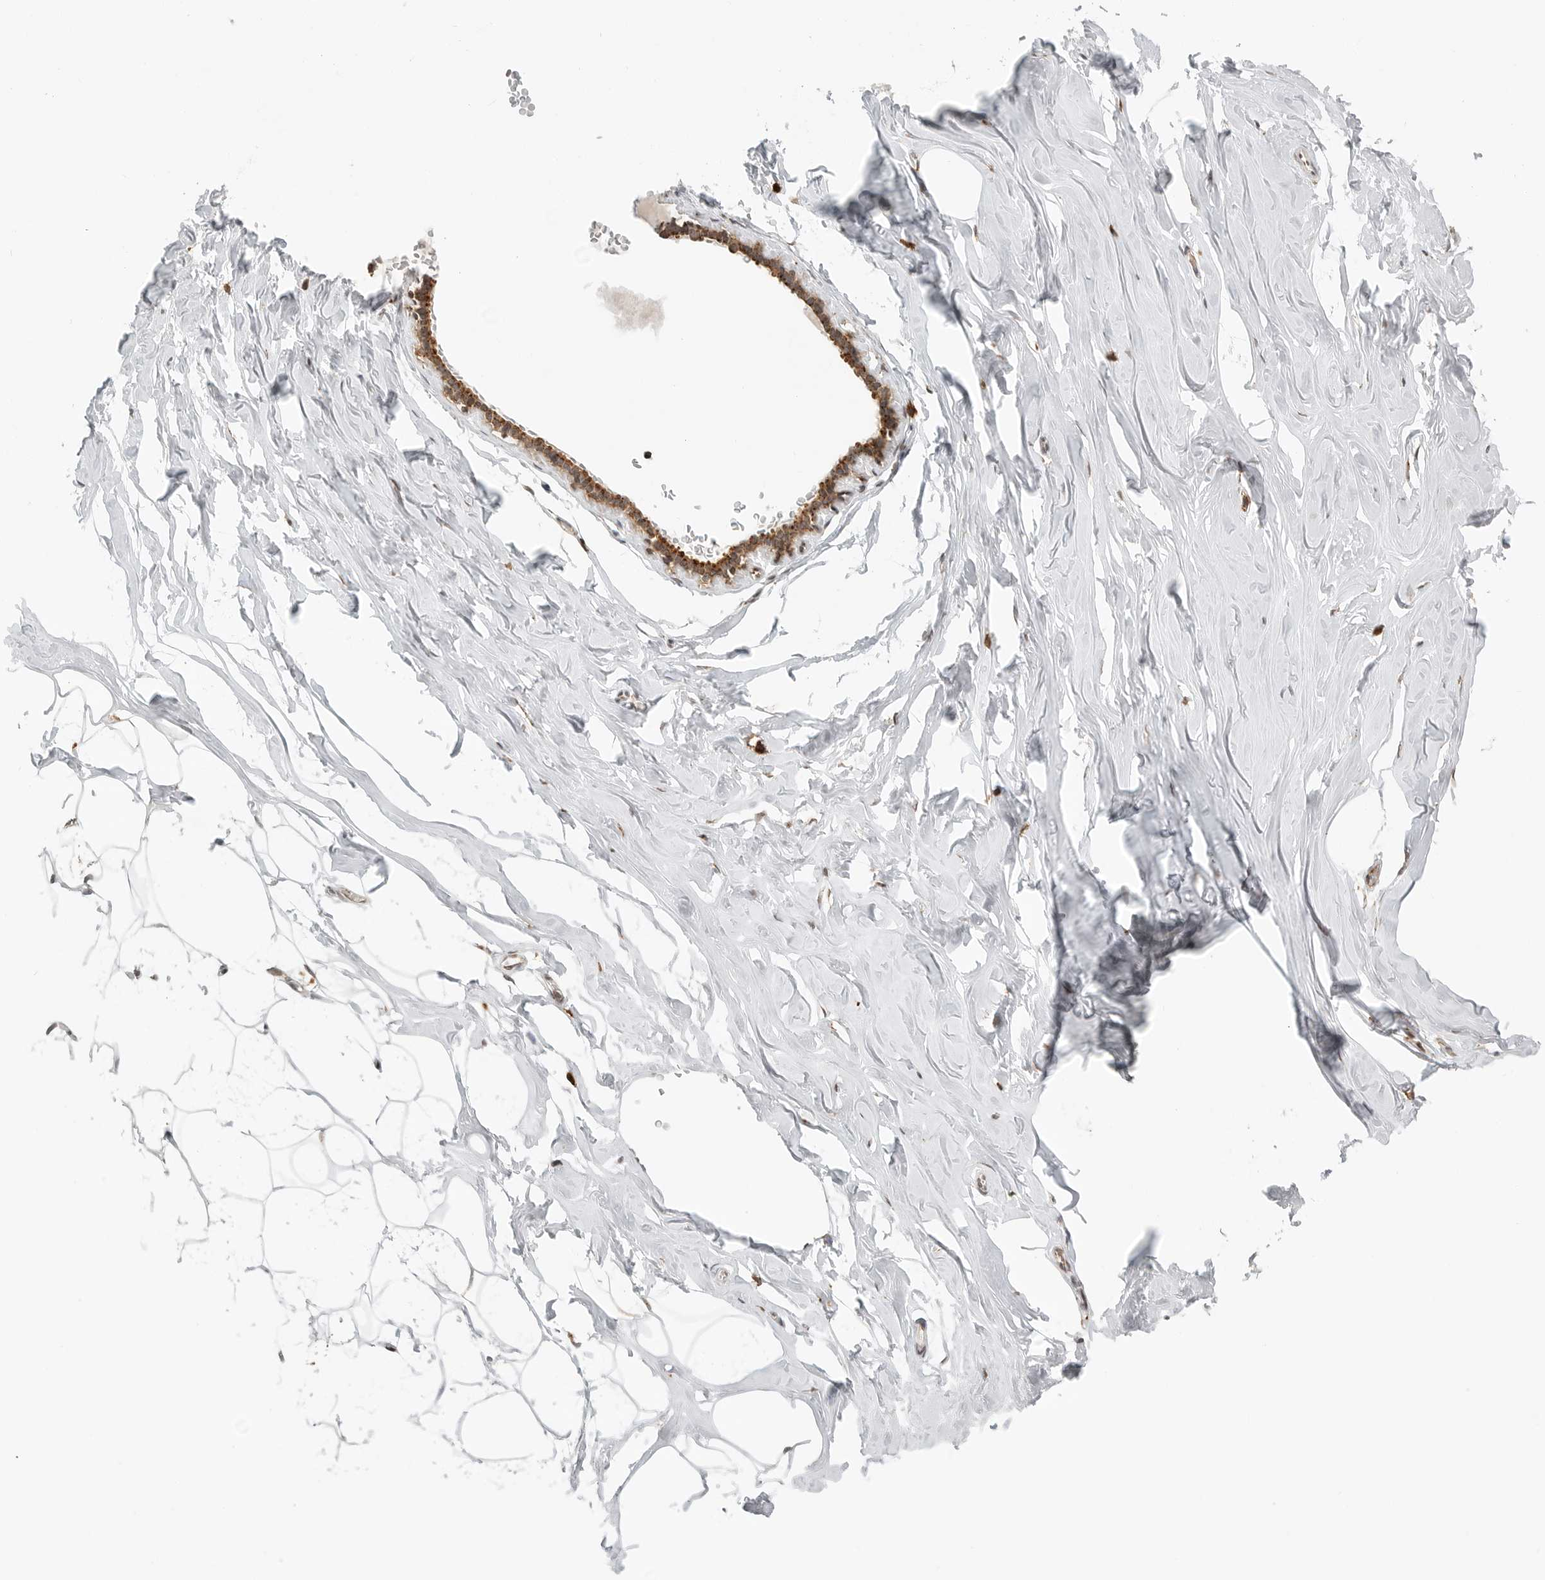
{"staining": {"intensity": "negative", "quantity": "none", "location": "none"}, "tissue": "adipose tissue", "cell_type": "Adipocytes", "image_type": "normal", "snomed": [{"axis": "morphology", "description": "Normal tissue, NOS"}, {"axis": "morphology", "description": "Fibrosis, NOS"}, {"axis": "topography", "description": "Breast"}, {"axis": "topography", "description": "Adipose tissue"}], "caption": "A high-resolution micrograph shows IHC staining of benign adipose tissue, which demonstrates no significant positivity in adipocytes. The staining was performed using DAB to visualize the protein expression in brown, while the nuclei were stained in blue with hematoxylin (Magnification: 20x).", "gene": "IDUA", "patient": {"sex": "female", "age": 39}}